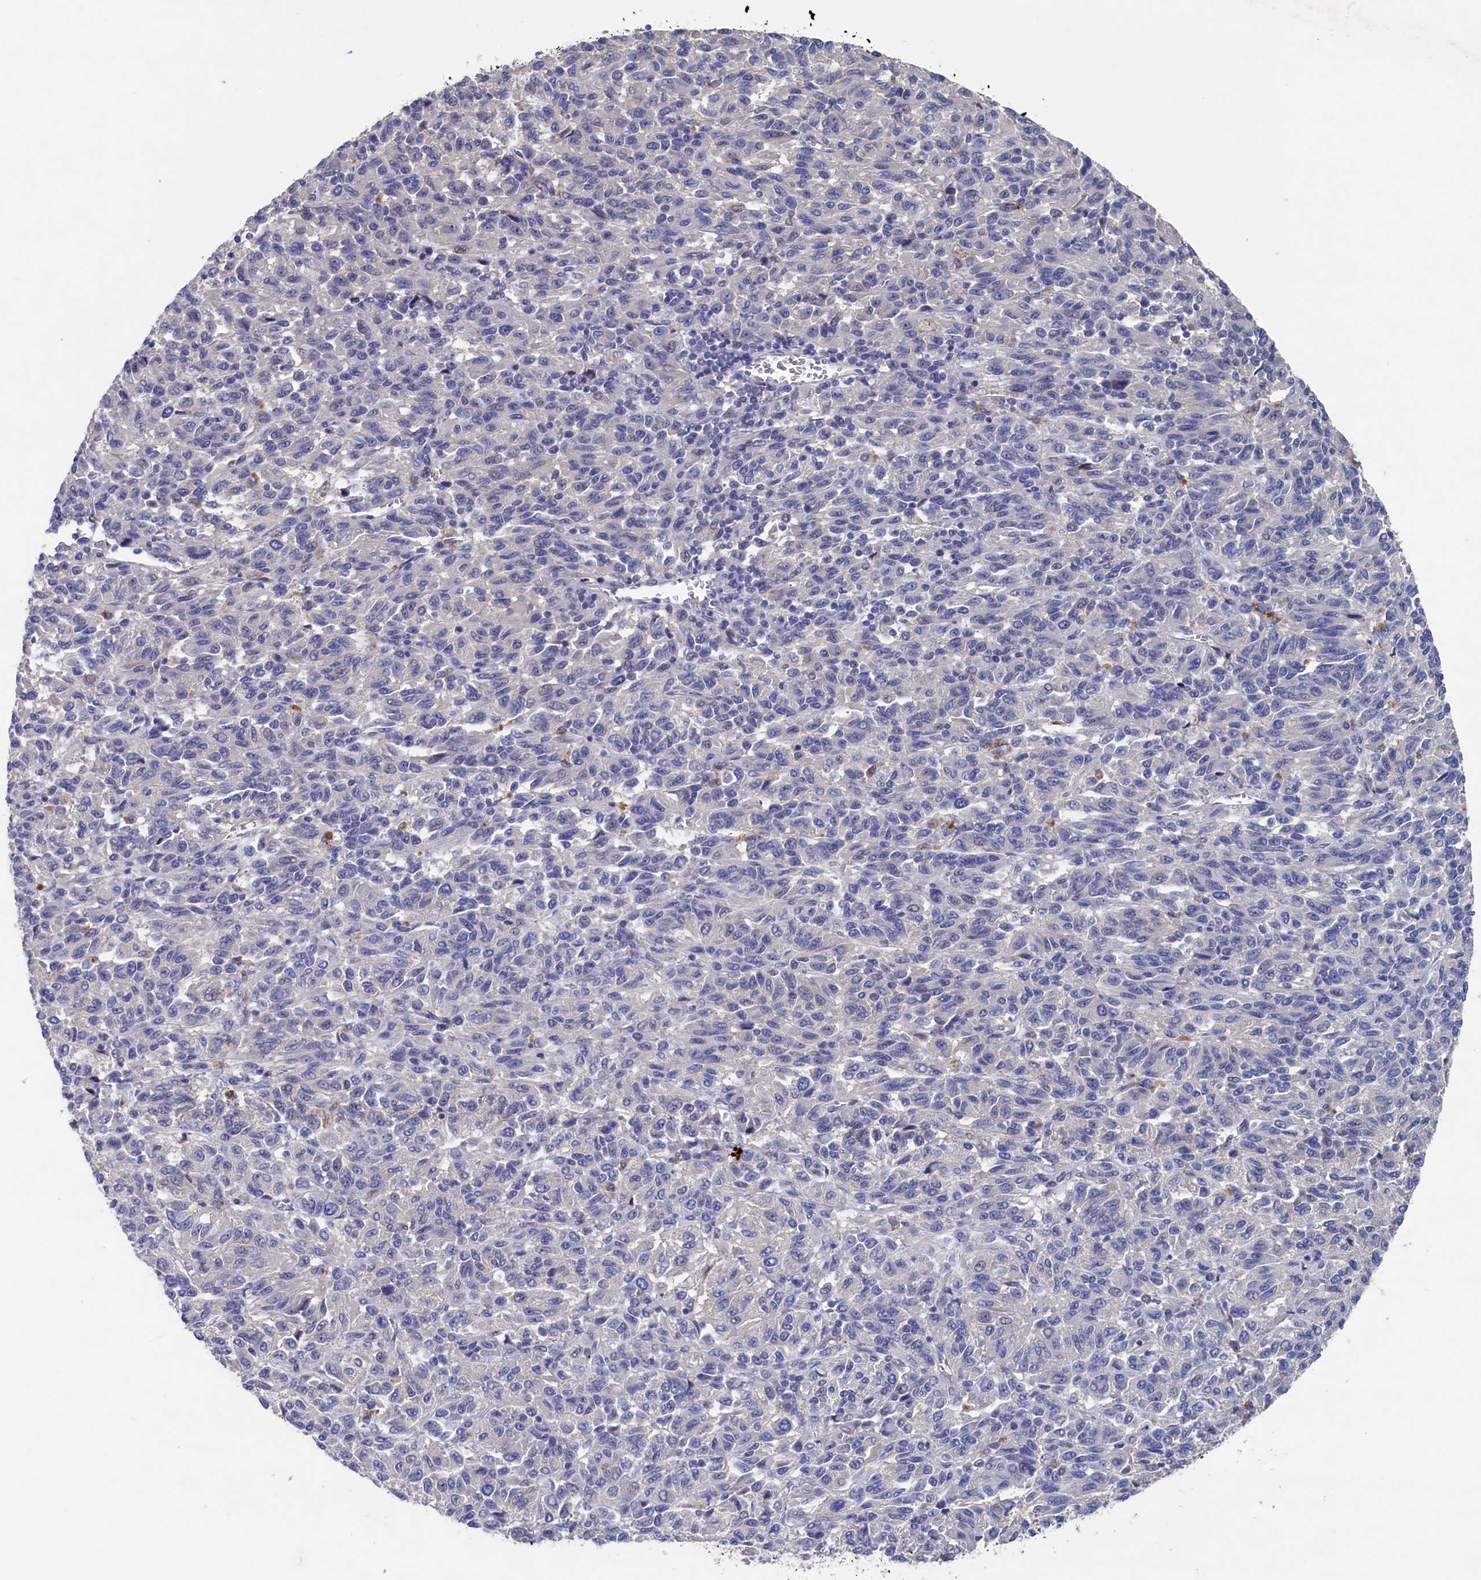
{"staining": {"intensity": "negative", "quantity": "none", "location": "none"}, "tissue": "melanoma", "cell_type": "Tumor cells", "image_type": "cancer", "snomed": [{"axis": "morphology", "description": "Malignant melanoma, Metastatic site"}, {"axis": "topography", "description": "Lung"}], "caption": "High power microscopy image of an immunohistochemistry micrograph of malignant melanoma (metastatic site), revealing no significant staining in tumor cells. Nuclei are stained in blue.", "gene": "CBLIF", "patient": {"sex": "male", "age": 64}}